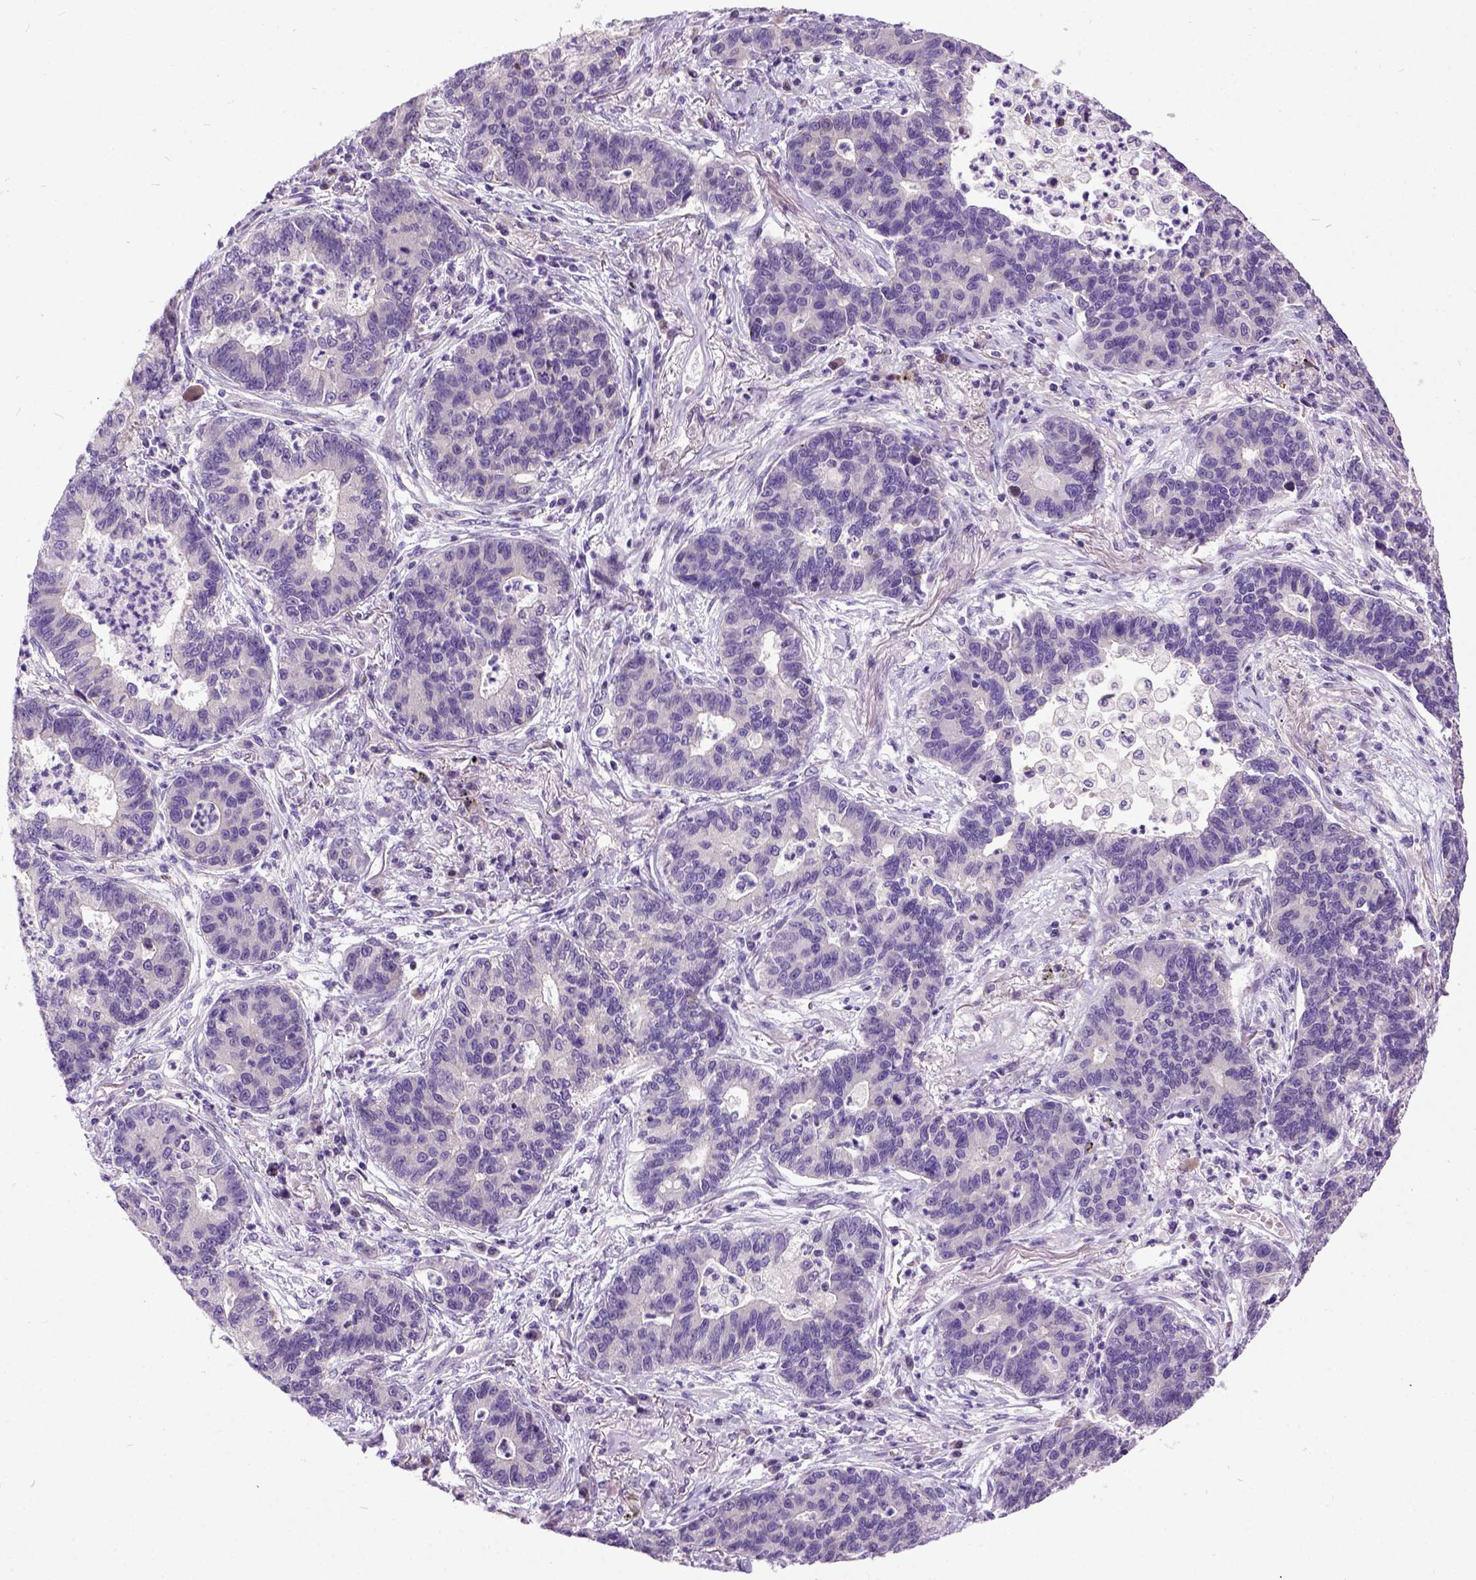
{"staining": {"intensity": "negative", "quantity": "none", "location": "none"}, "tissue": "lung cancer", "cell_type": "Tumor cells", "image_type": "cancer", "snomed": [{"axis": "morphology", "description": "Adenocarcinoma, NOS"}, {"axis": "topography", "description": "Lung"}], "caption": "Tumor cells are negative for protein expression in human lung adenocarcinoma.", "gene": "NEK5", "patient": {"sex": "female", "age": 57}}